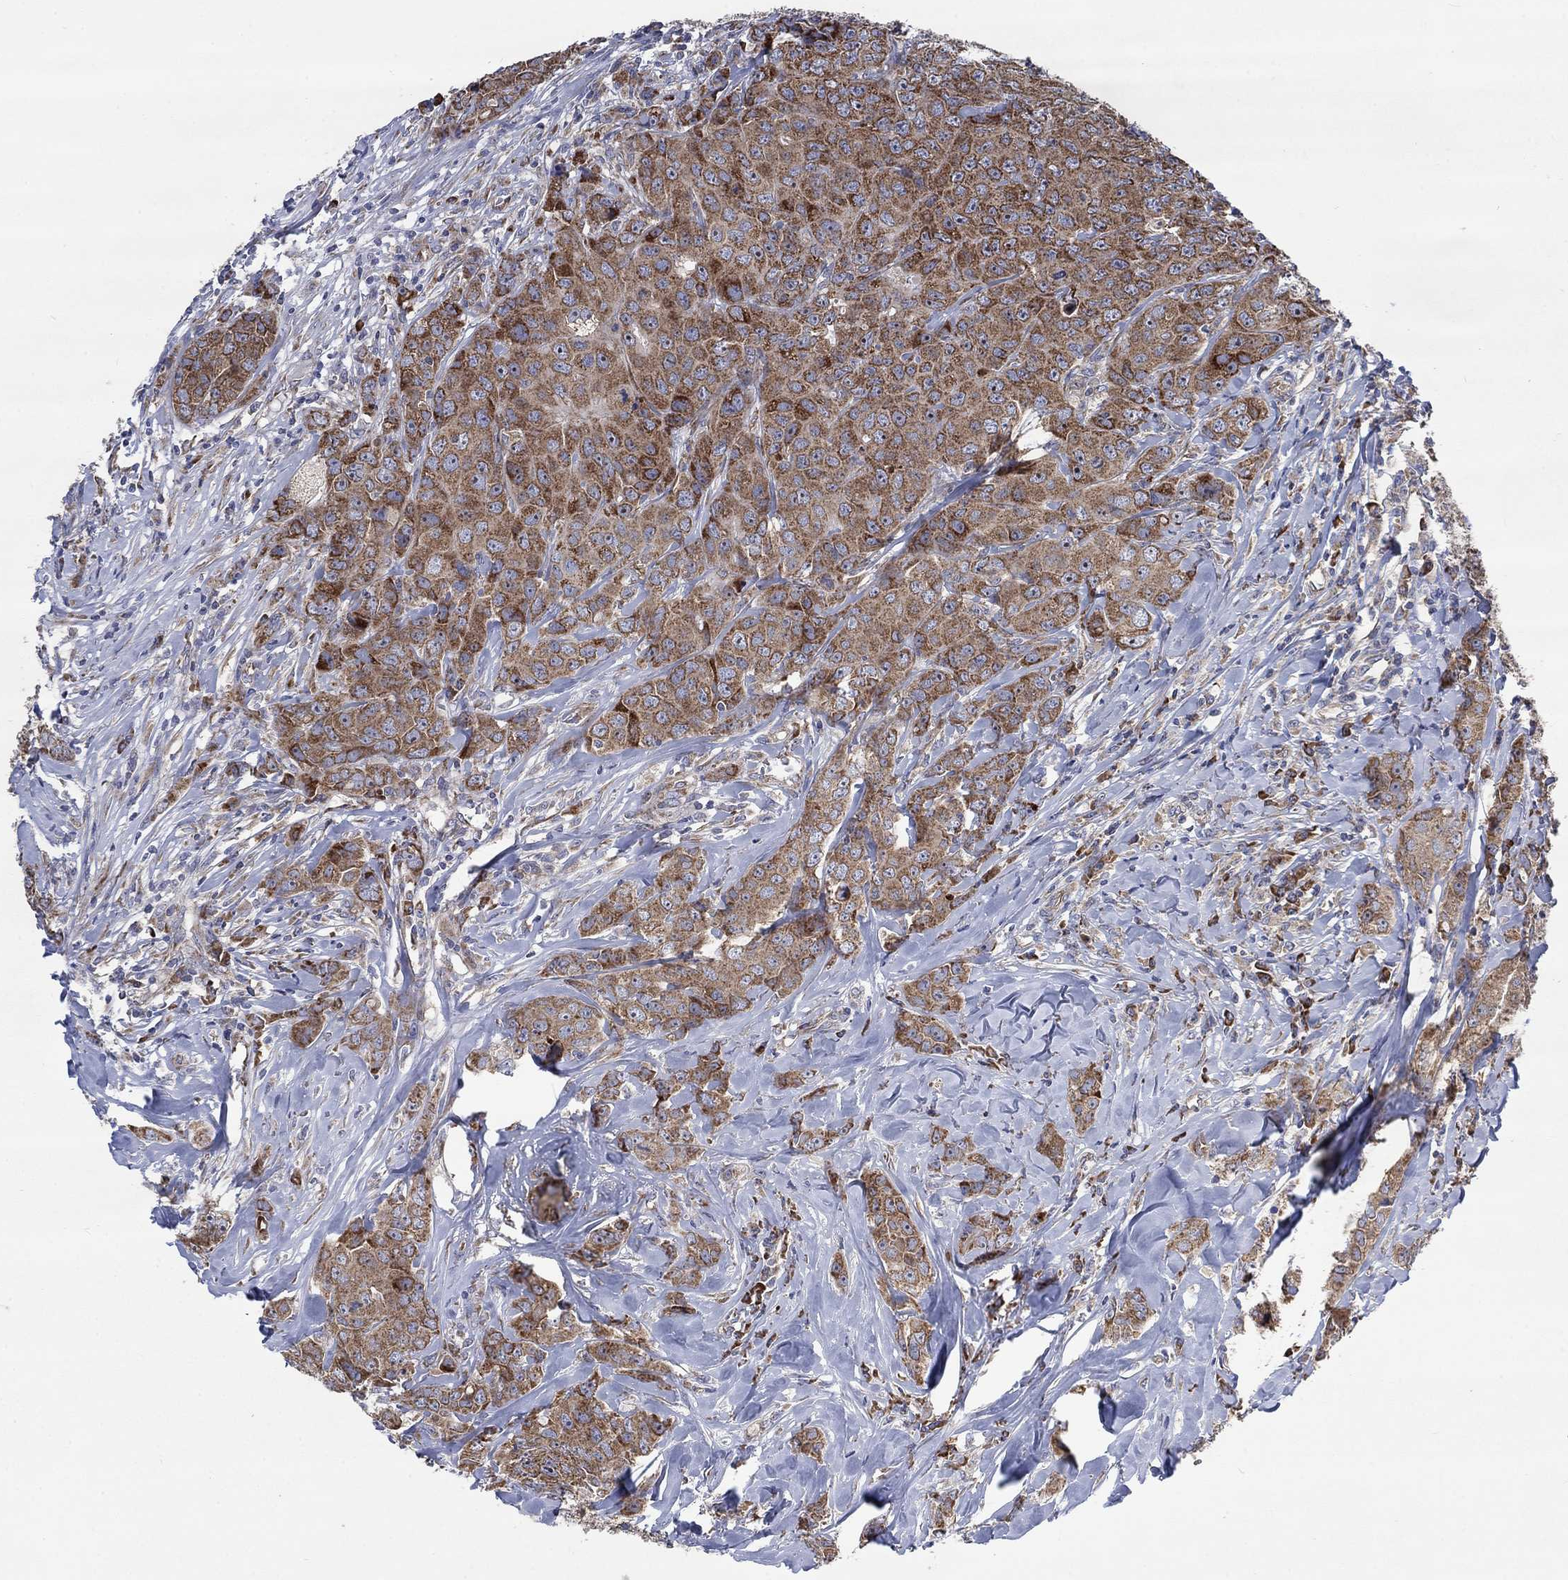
{"staining": {"intensity": "moderate", "quantity": ">75%", "location": "cytoplasmic/membranous"}, "tissue": "breast cancer", "cell_type": "Tumor cells", "image_type": "cancer", "snomed": [{"axis": "morphology", "description": "Duct carcinoma"}, {"axis": "topography", "description": "Breast"}], "caption": "High-power microscopy captured an IHC photomicrograph of breast invasive ductal carcinoma, revealing moderate cytoplasmic/membranous staining in about >75% of tumor cells.", "gene": "RPLP0", "patient": {"sex": "female", "age": 43}}